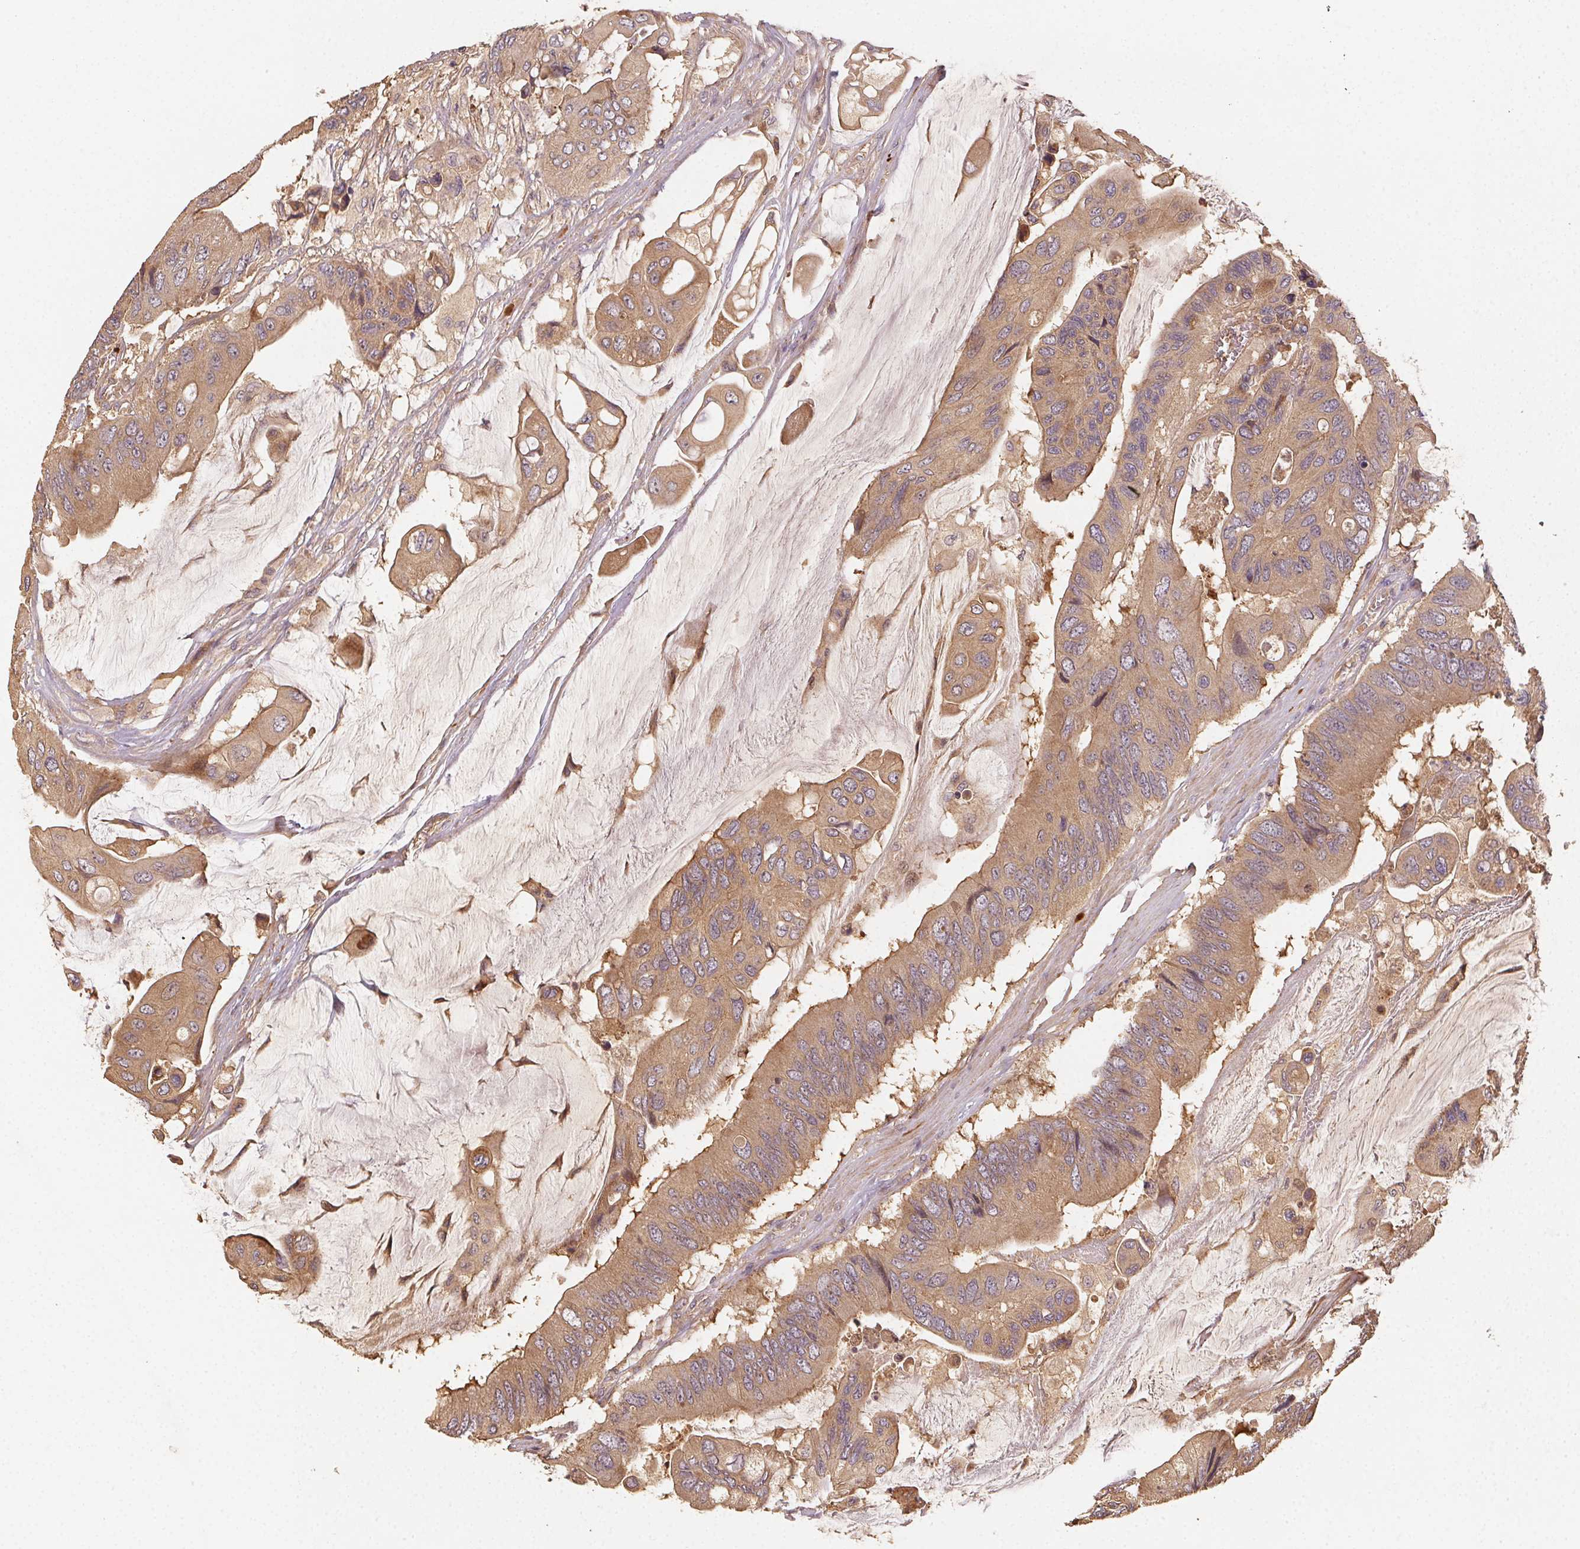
{"staining": {"intensity": "moderate", "quantity": ">75%", "location": "cytoplasmic/membranous"}, "tissue": "colorectal cancer", "cell_type": "Tumor cells", "image_type": "cancer", "snomed": [{"axis": "morphology", "description": "Adenocarcinoma, NOS"}, {"axis": "topography", "description": "Rectum"}], "caption": "DAB (3,3'-diaminobenzidine) immunohistochemical staining of human colorectal cancer demonstrates moderate cytoplasmic/membranous protein staining in approximately >75% of tumor cells.", "gene": "RALA", "patient": {"sex": "male", "age": 63}}